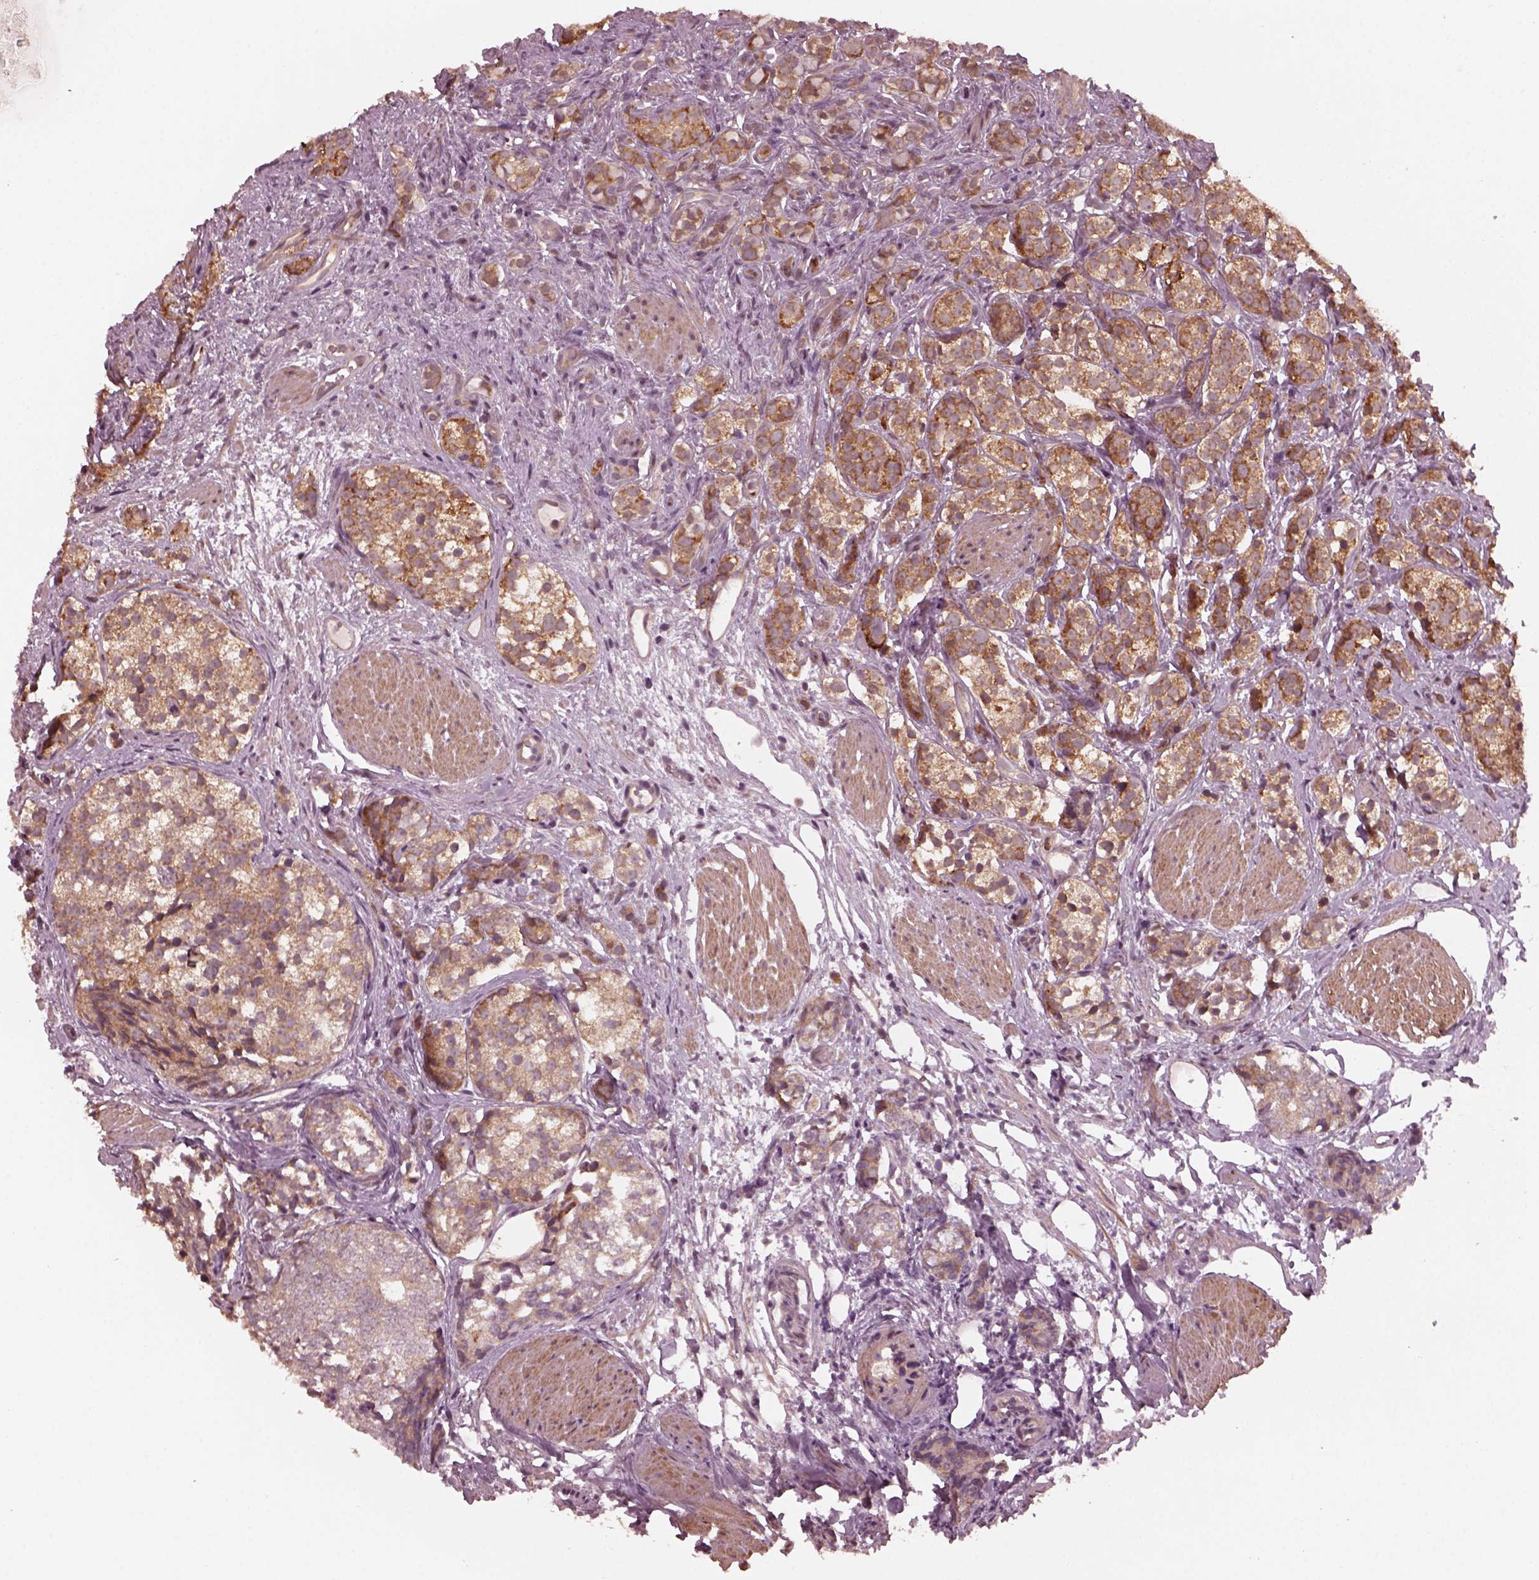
{"staining": {"intensity": "strong", "quantity": "<25%", "location": "cytoplasmic/membranous"}, "tissue": "prostate cancer", "cell_type": "Tumor cells", "image_type": "cancer", "snomed": [{"axis": "morphology", "description": "Adenocarcinoma, High grade"}, {"axis": "topography", "description": "Prostate"}], "caption": "There is medium levels of strong cytoplasmic/membranous positivity in tumor cells of prostate cancer (high-grade adenocarcinoma), as demonstrated by immunohistochemical staining (brown color).", "gene": "FAF2", "patient": {"sex": "male", "age": 53}}